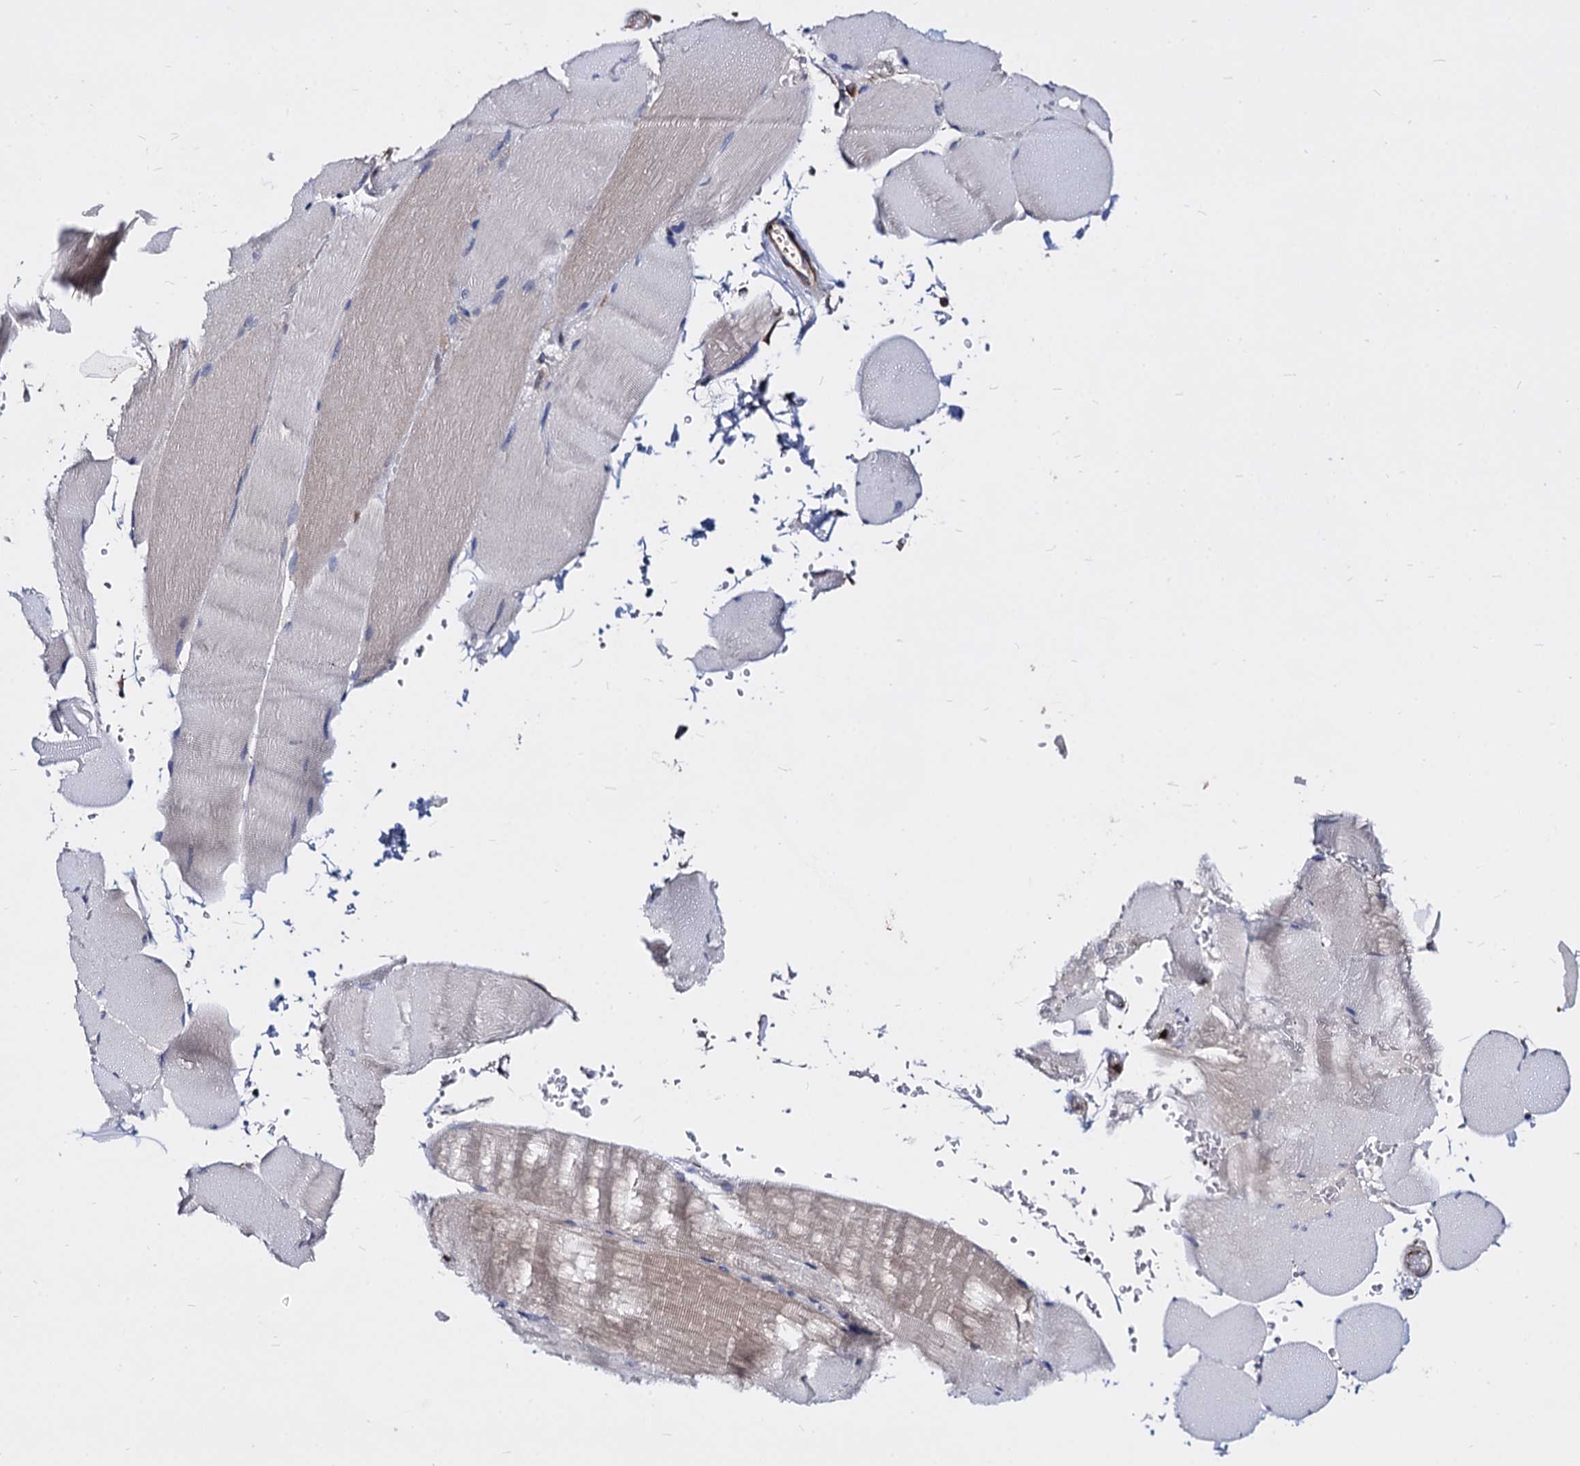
{"staining": {"intensity": "weak", "quantity": "<25%", "location": "cytoplasmic/membranous"}, "tissue": "skeletal muscle", "cell_type": "Myocytes", "image_type": "normal", "snomed": [{"axis": "morphology", "description": "Normal tissue, NOS"}, {"axis": "topography", "description": "Skeletal muscle"}, {"axis": "topography", "description": "Head-Neck"}], "caption": "IHC photomicrograph of unremarkable skeletal muscle: skeletal muscle stained with DAB shows no significant protein positivity in myocytes.", "gene": "NME1", "patient": {"sex": "male", "age": 66}}